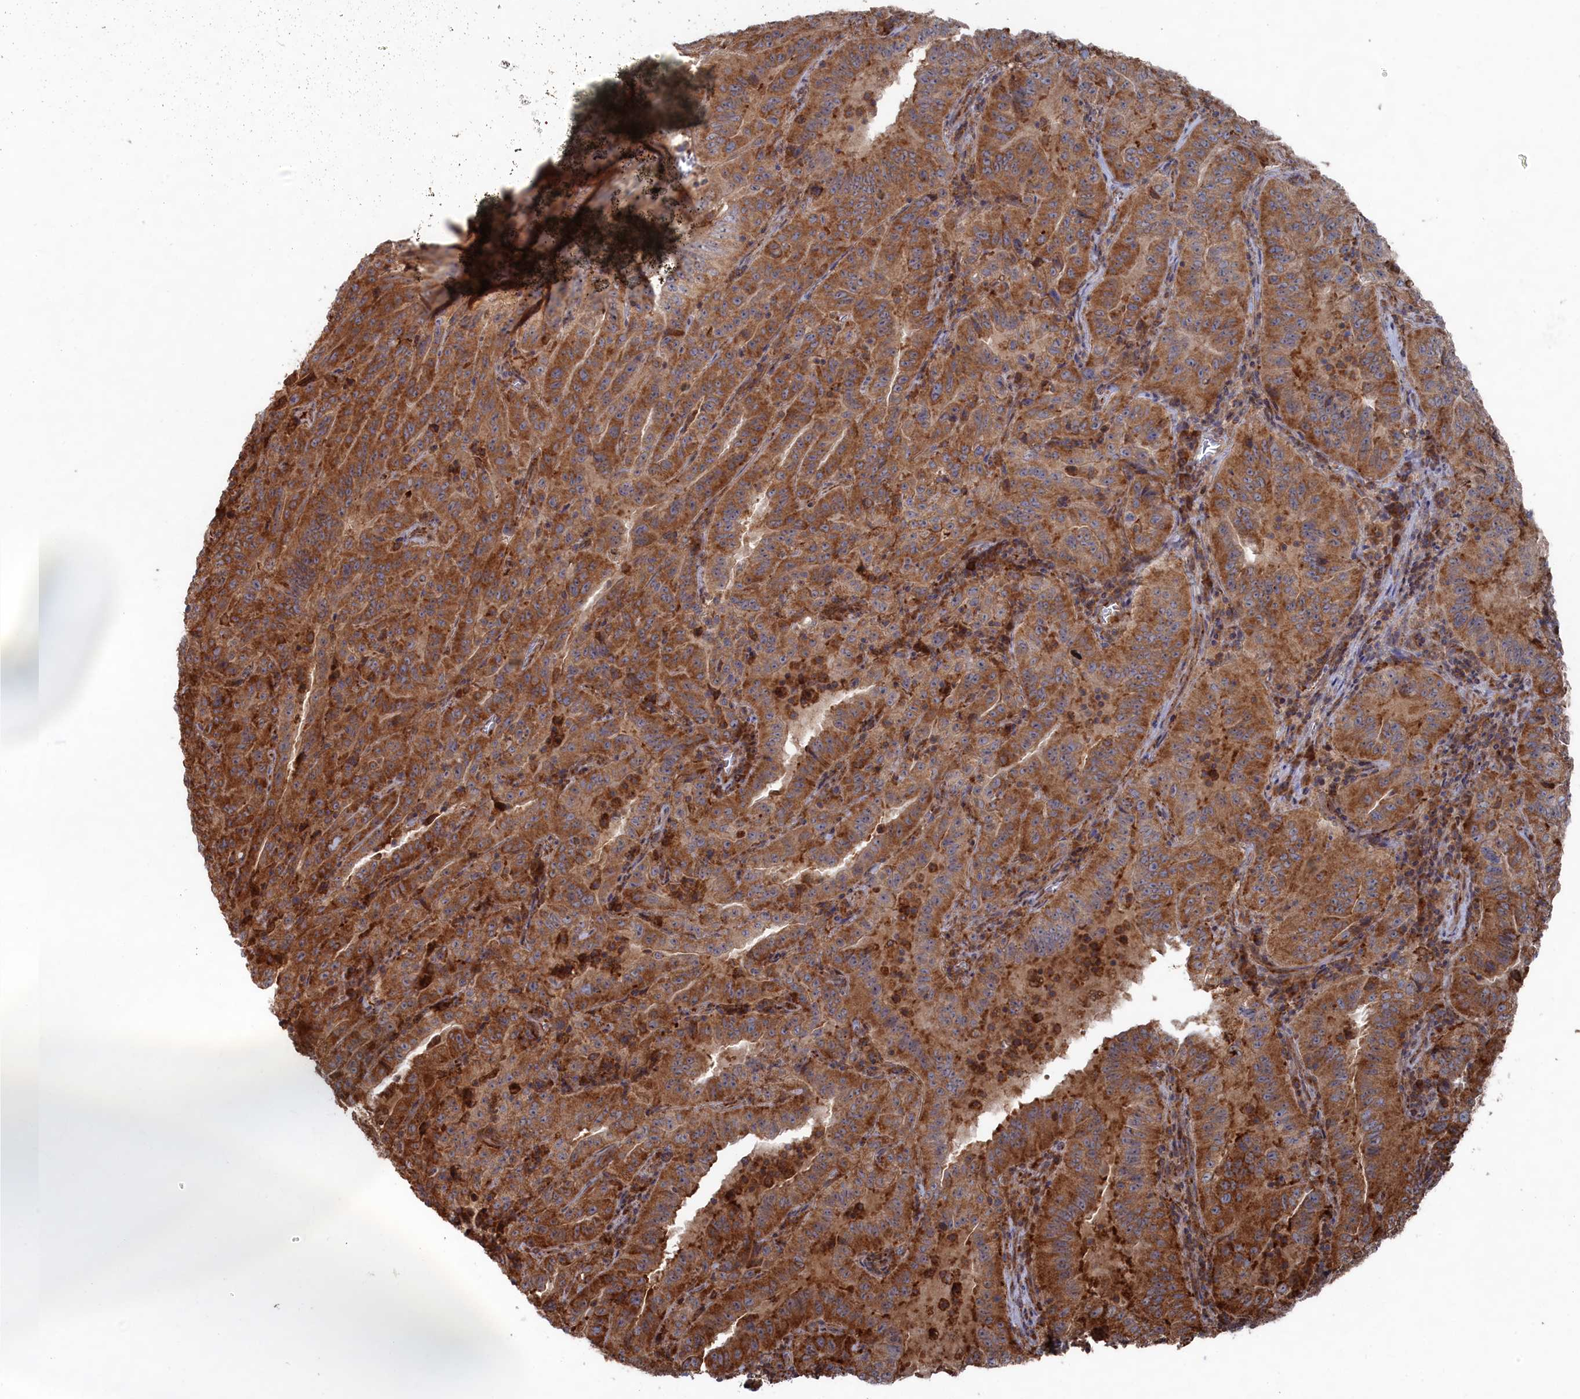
{"staining": {"intensity": "strong", "quantity": ">75%", "location": "cytoplasmic/membranous"}, "tissue": "pancreatic cancer", "cell_type": "Tumor cells", "image_type": "cancer", "snomed": [{"axis": "morphology", "description": "Adenocarcinoma, NOS"}, {"axis": "topography", "description": "Pancreas"}], "caption": "Immunohistochemistry micrograph of neoplastic tissue: adenocarcinoma (pancreatic) stained using immunohistochemistry reveals high levels of strong protein expression localized specifically in the cytoplasmic/membranous of tumor cells, appearing as a cytoplasmic/membranous brown color.", "gene": "BPIFB6", "patient": {"sex": "male", "age": 63}}